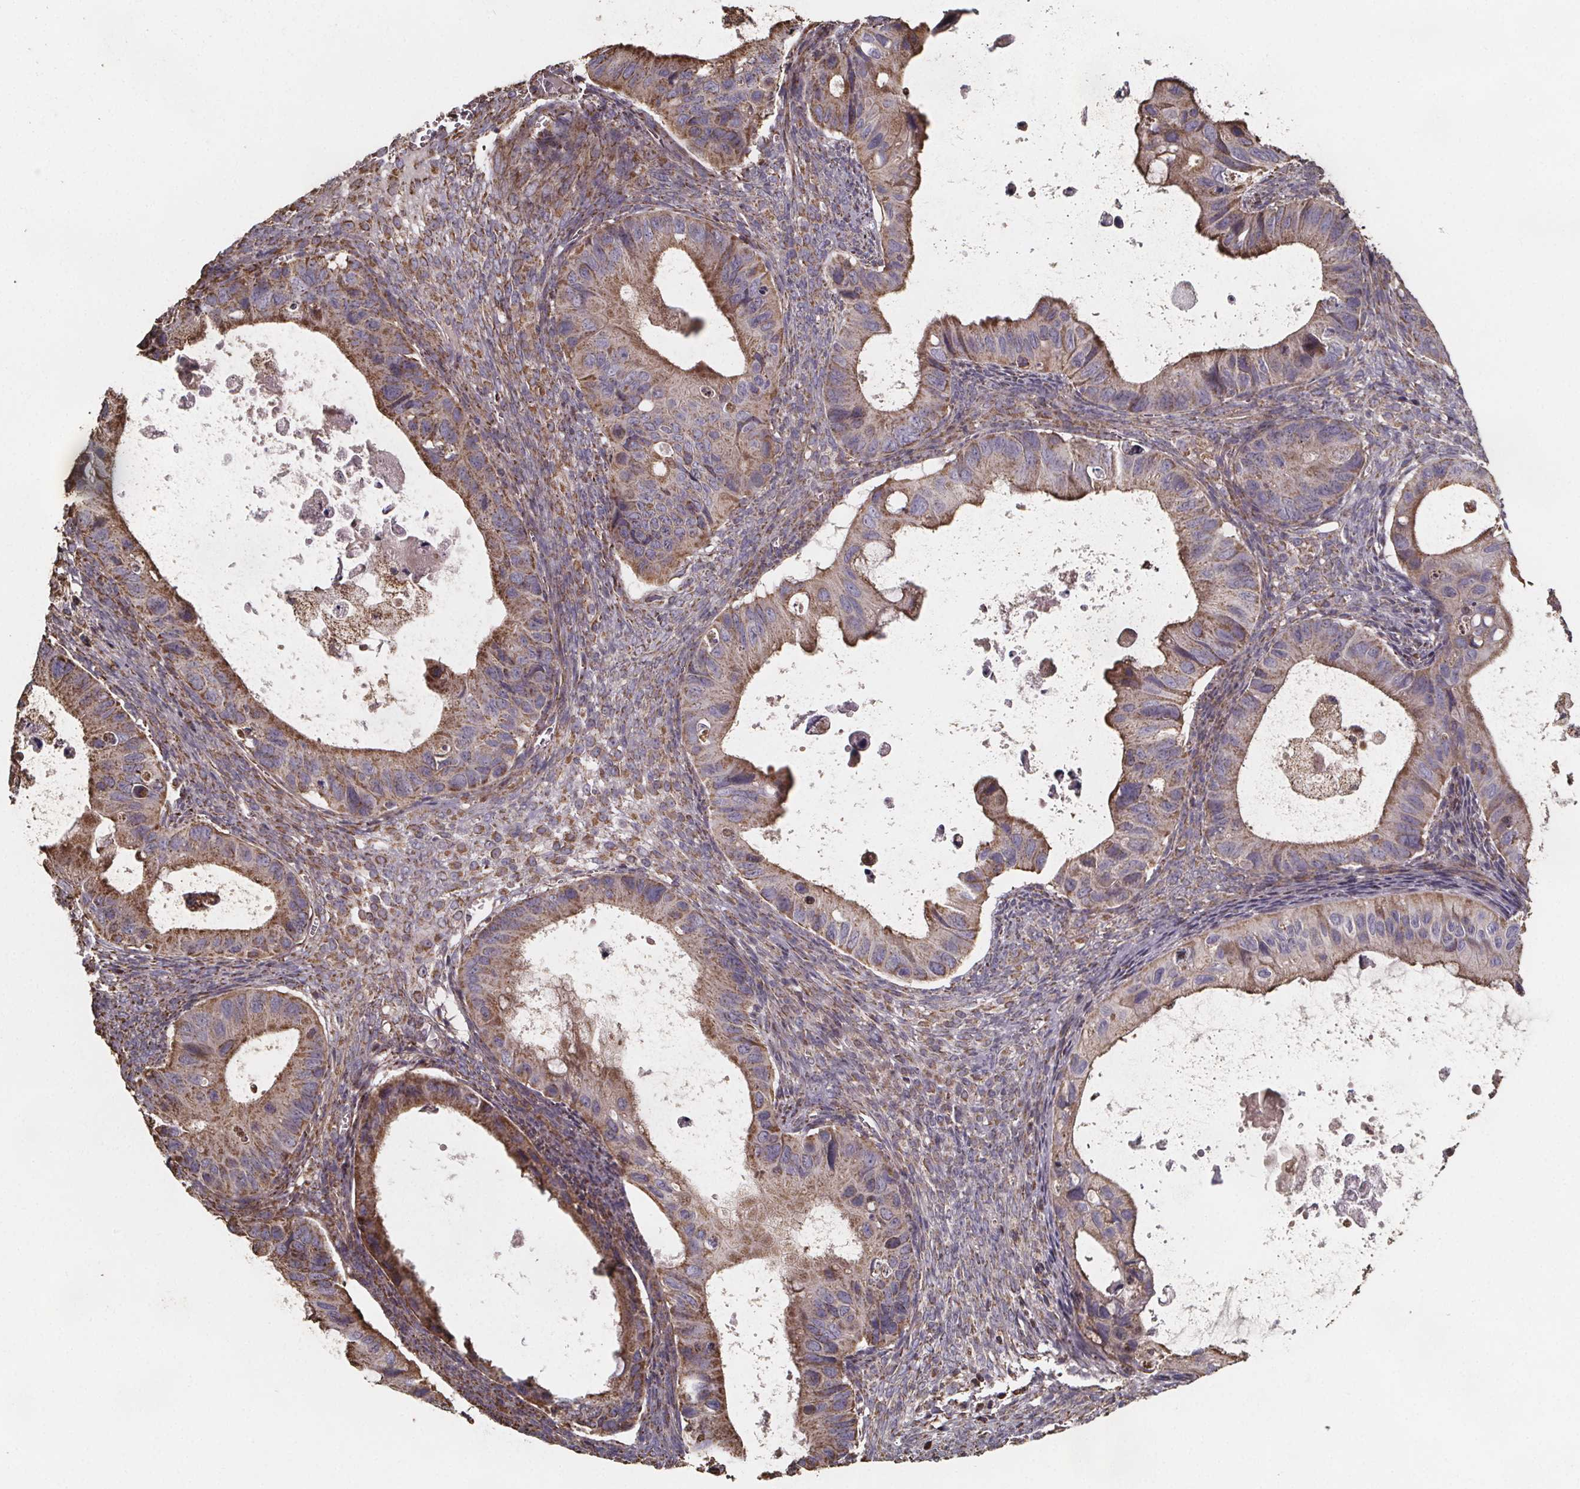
{"staining": {"intensity": "moderate", "quantity": ">75%", "location": "cytoplasmic/membranous"}, "tissue": "ovarian cancer", "cell_type": "Tumor cells", "image_type": "cancer", "snomed": [{"axis": "morphology", "description": "Cystadenocarcinoma, mucinous, NOS"}, {"axis": "topography", "description": "Ovary"}], "caption": "Immunohistochemical staining of ovarian cancer displays medium levels of moderate cytoplasmic/membranous staining in about >75% of tumor cells.", "gene": "SLC35D2", "patient": {"sex": "female", "age": 64}}